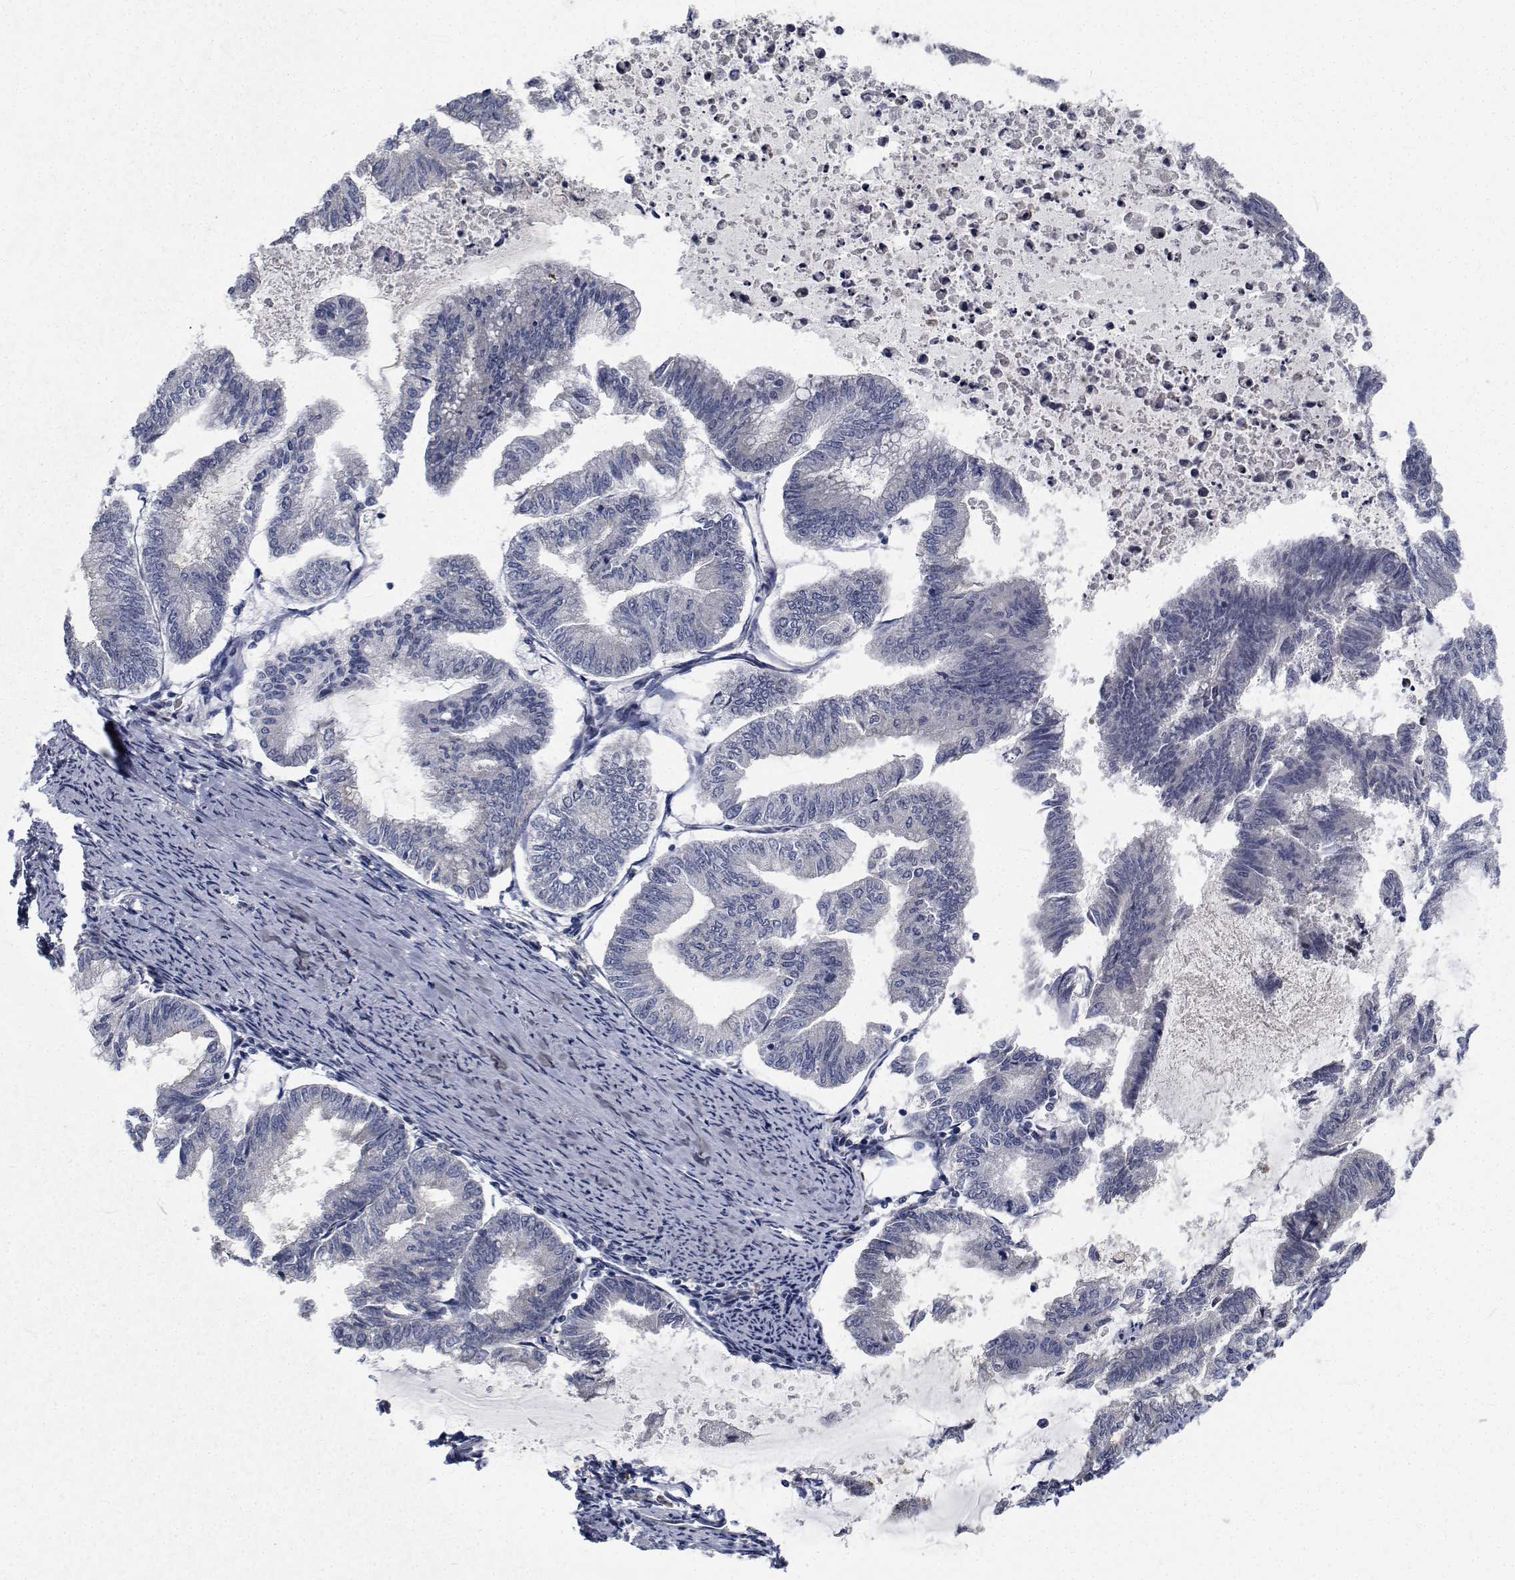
{"staining": {"intensity": "negative", "quantity": "none", "location": "none"}, "tissue": "endometrial cancer", "cell_type": "Tumor cells", "image_type": "cancer", "snomed": [{"axis": "morphology", "description": "Adenocarcinoma, NOS"}, {"axis": "topography", "description": "Endometrium"}], "caption": "The immunohistochemistry (IHC) micrograph has no significant staining in tumor cells of endometrial adenocarcinoma tissue.", "gene": "TTBK1", "patient": {"sex": "female", "age": 79}}